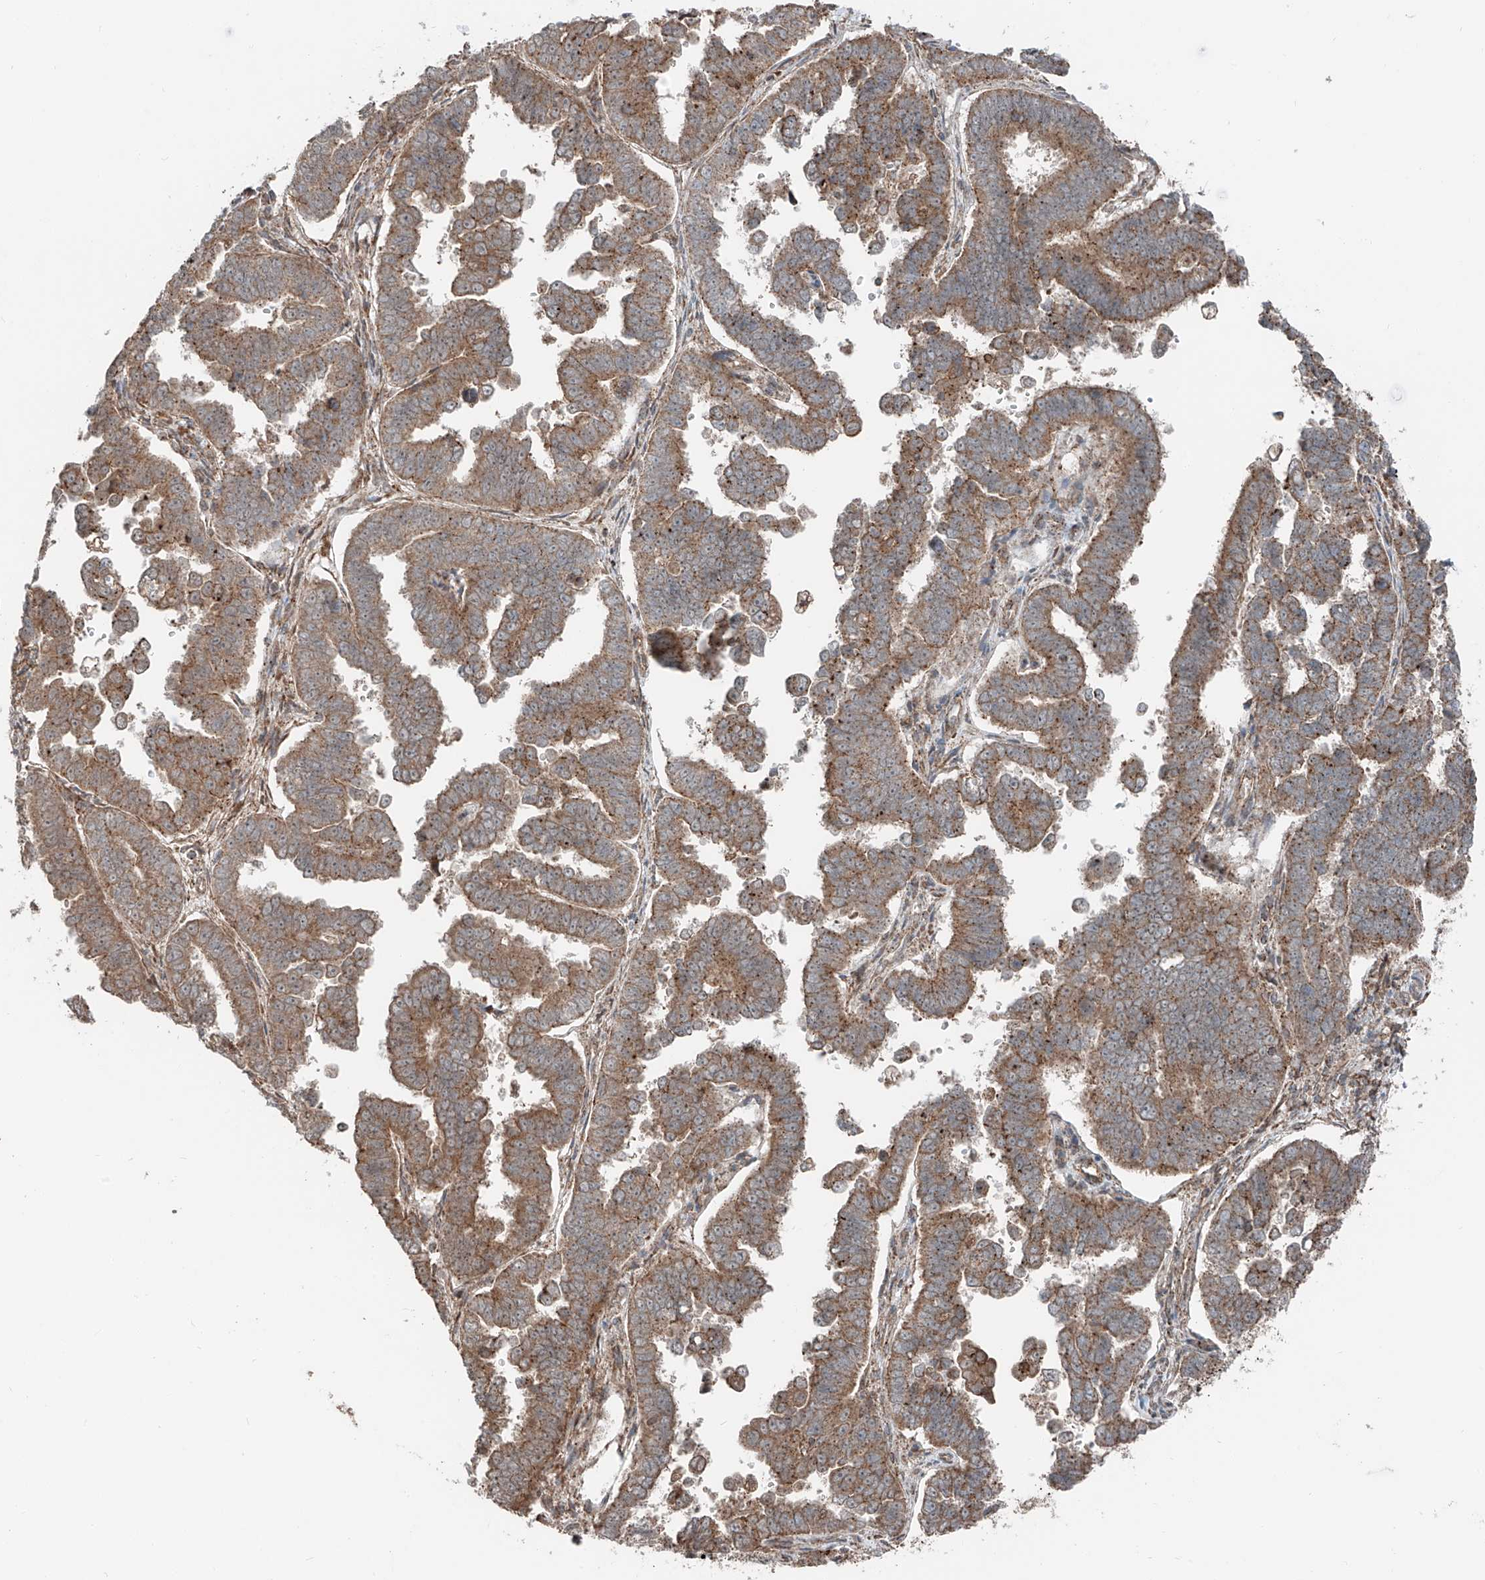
{"staining": {"intensity": "moderate", "quantity": ">75%", "location": "cytoplasmic/membranous"}, "tissue": "endometrial cancer", "cell_type": "Tumor cells", "image_type": "cancer", "snomed": [{"axis": "morphology", "description": "Adenocarcinoma, NOS"}, {"axis": "topography", "description": "Endometrium"}], "caption": "IHC staining of endometrial cancer, which exhibits medium levels of moderate cytoplasmic/membranous staining in about >75% of tumor cells indicating moderate cytoplasmic/membranous protein expression. The staining was performed using DAB (3,3'-diaminobenzidine) (brown) for protein detection and nuclei were counterstained in hematoxylin (blue).", "gene": "CEP162", "patient": {"sex": "female", "age": 75}}